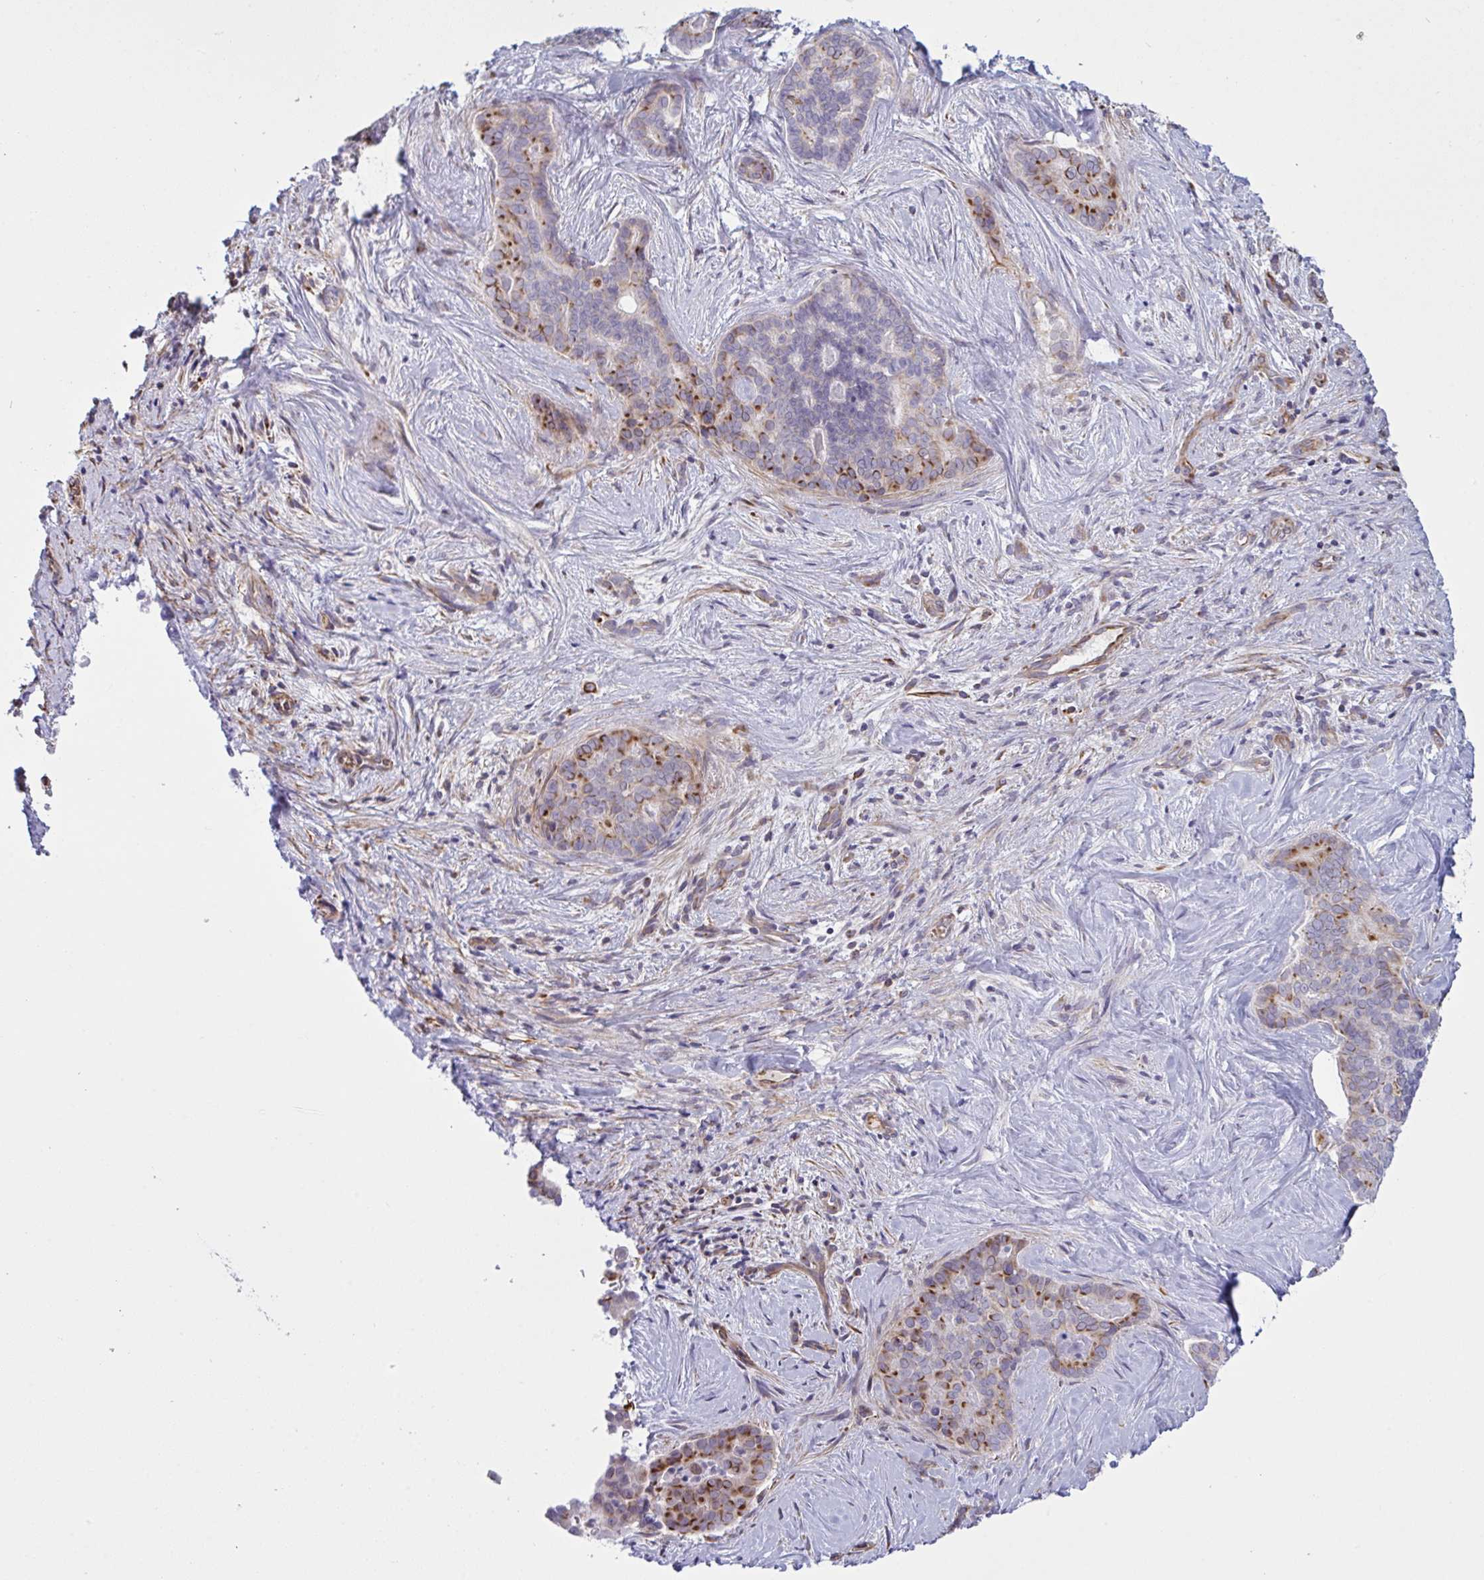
{"staining": {"intensity": "strong", "quantity": "<25%", "location": "cytoplasmic/membranous"}, "tissue": "liver cancer", "cell_type": "Tumor cells", "image_type": "cancer", "snomed": [{"axis": "morphology", "description": "Cholangiocarcinoma"}, {"axis": "topography", "description": "Liver"}], "caption": "This photomicrograph demonstrates cholangiocarcinoma (liver) stained with immunohistochemistry (IHC) to label a protein in brown. The cytoplasmic/membranous of tumor cells show strong positivity for the protein. Nuclei are counter-stained blue.", "gene": "DCBLD1", "patient": {"sex": "female", "age": 64}}